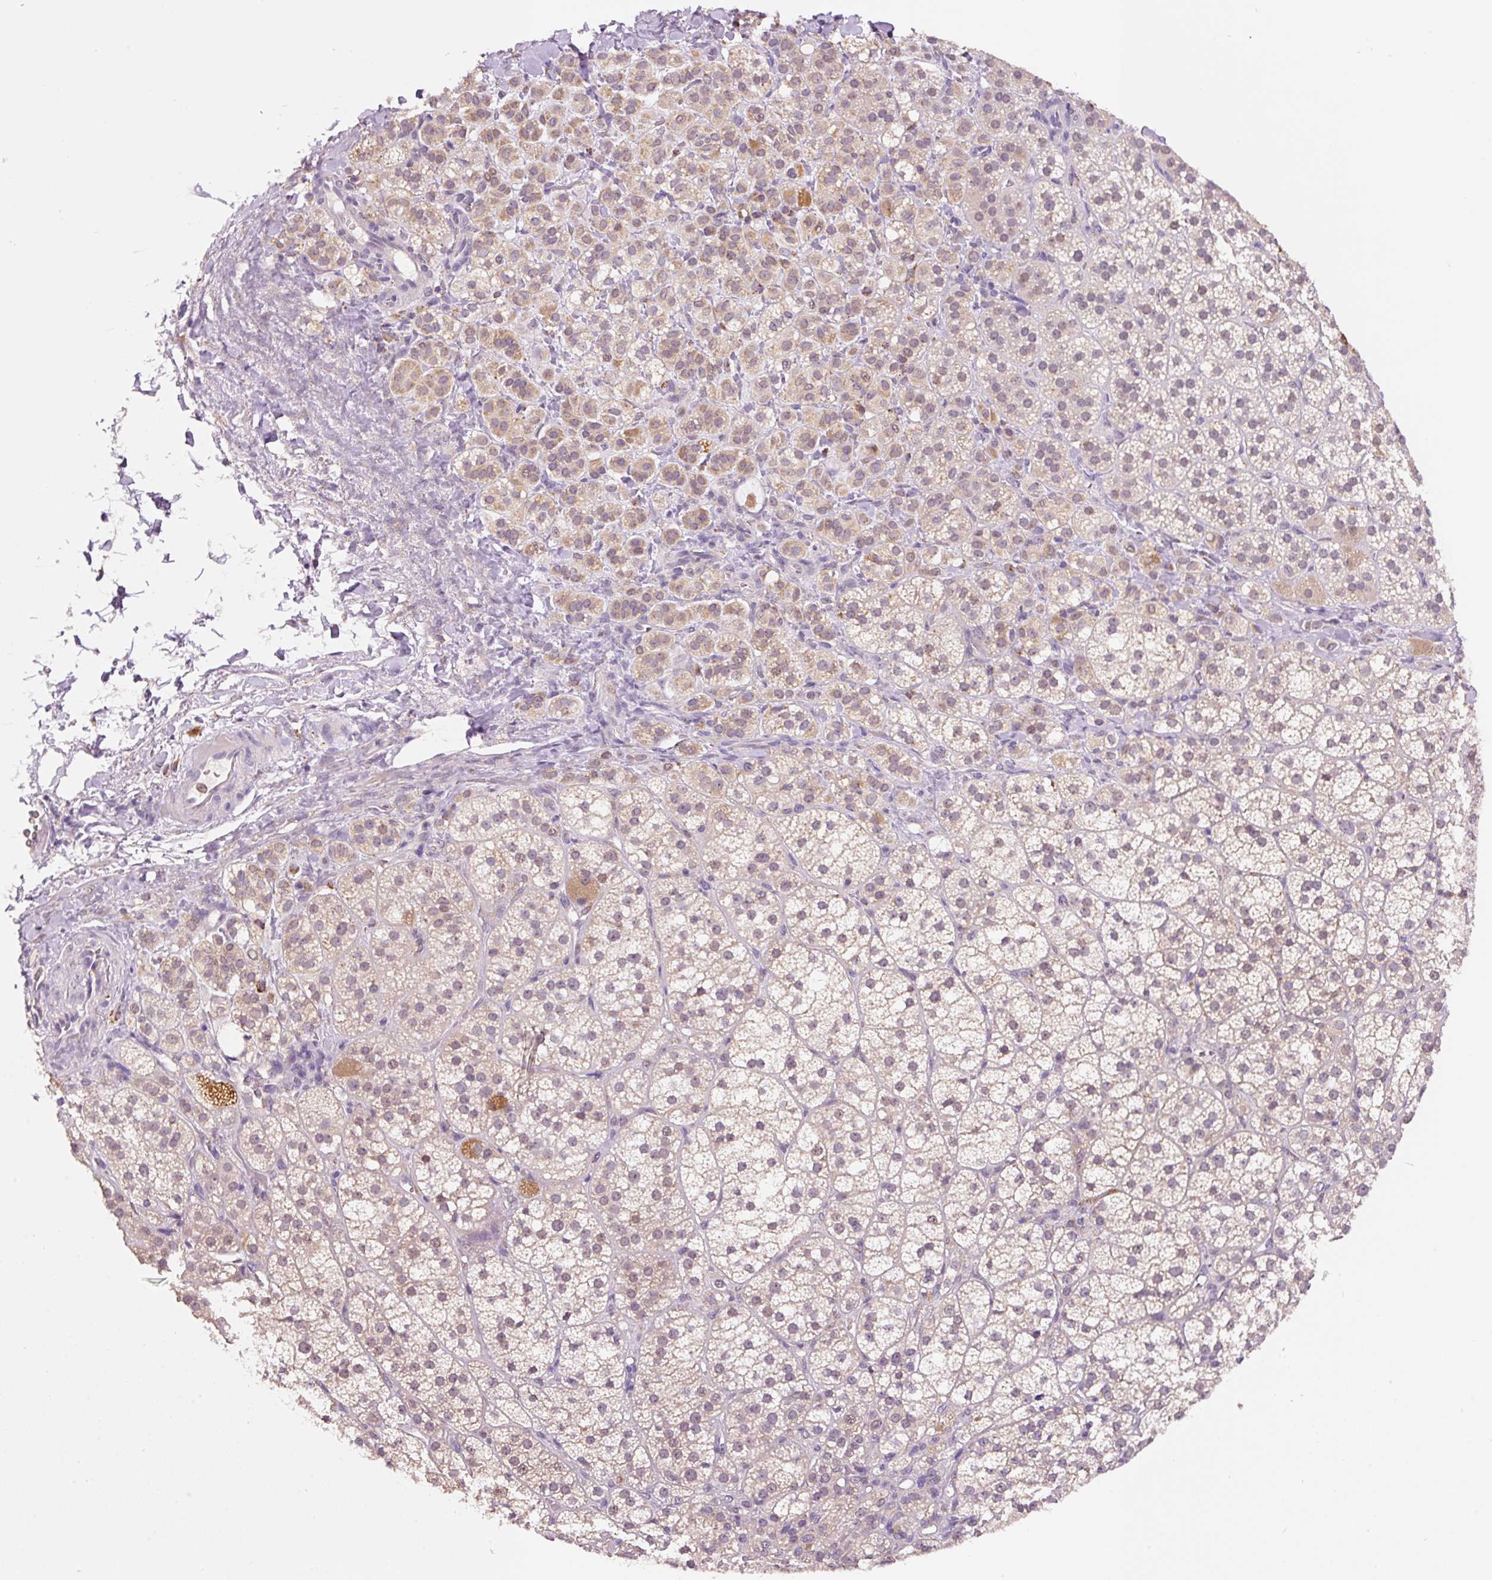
{"staining": {"intensity": "moderate", "quantity": "25%-75%", "location": "cytoplasmic/membranous,nuclear"}, "tissue": "adrenal gland", "cell_type": "Glandular cells", "image_type": "normal", "snomed": [{"axis": "morphology", "description": "Normal tissue, NOS"}, {"axis": "topography", "description": "Adrenal gland"}], "caption": "Glandular cells show moderate cytoplasmic/membranous,nuclear positivity in about 25%-75% of cells in unremarkable adrenal gland.", "gene": "PCK2", "patient": {"sex": "female", "age": 60}}